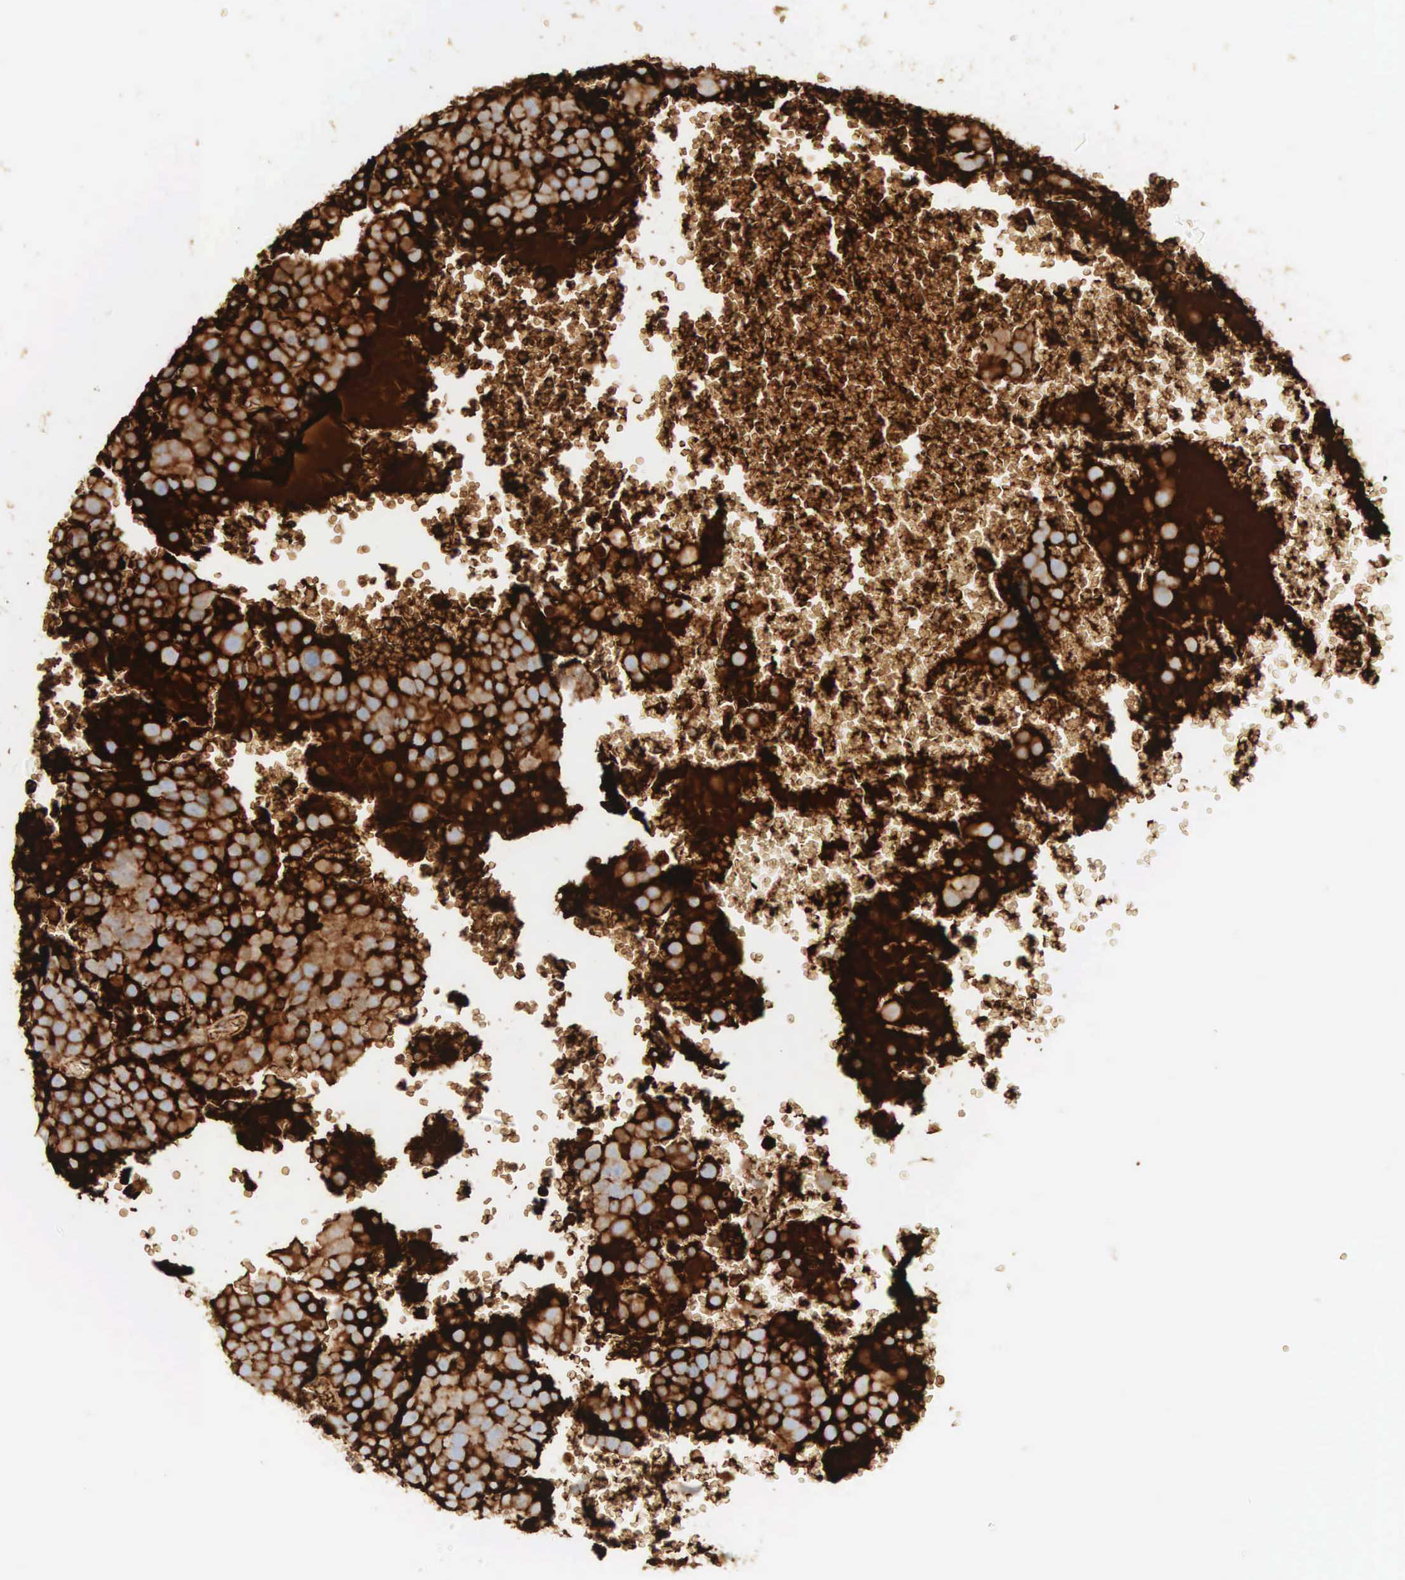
{"staining": {"intensity": "strong", "quantity": ">75%", "location": "cytoplasmic/membranous"}, "tissue": "testis cancer", "cell_type": "Tumor cells", "image_type": "cancer", "snomed": [{"axis": "morphology", "description": "Seminoma, NOS"}, {"axis": "topography", "description": "Testis"}], "caption": "Testis cancer (seminoma) was stained to show a protein in brown. There is high levels of strong cytoplasmic/membranous positivity in about >75% of tumor cells.", "gene": "IGLC3", "patient": {"sex": "male", "age": 71}}